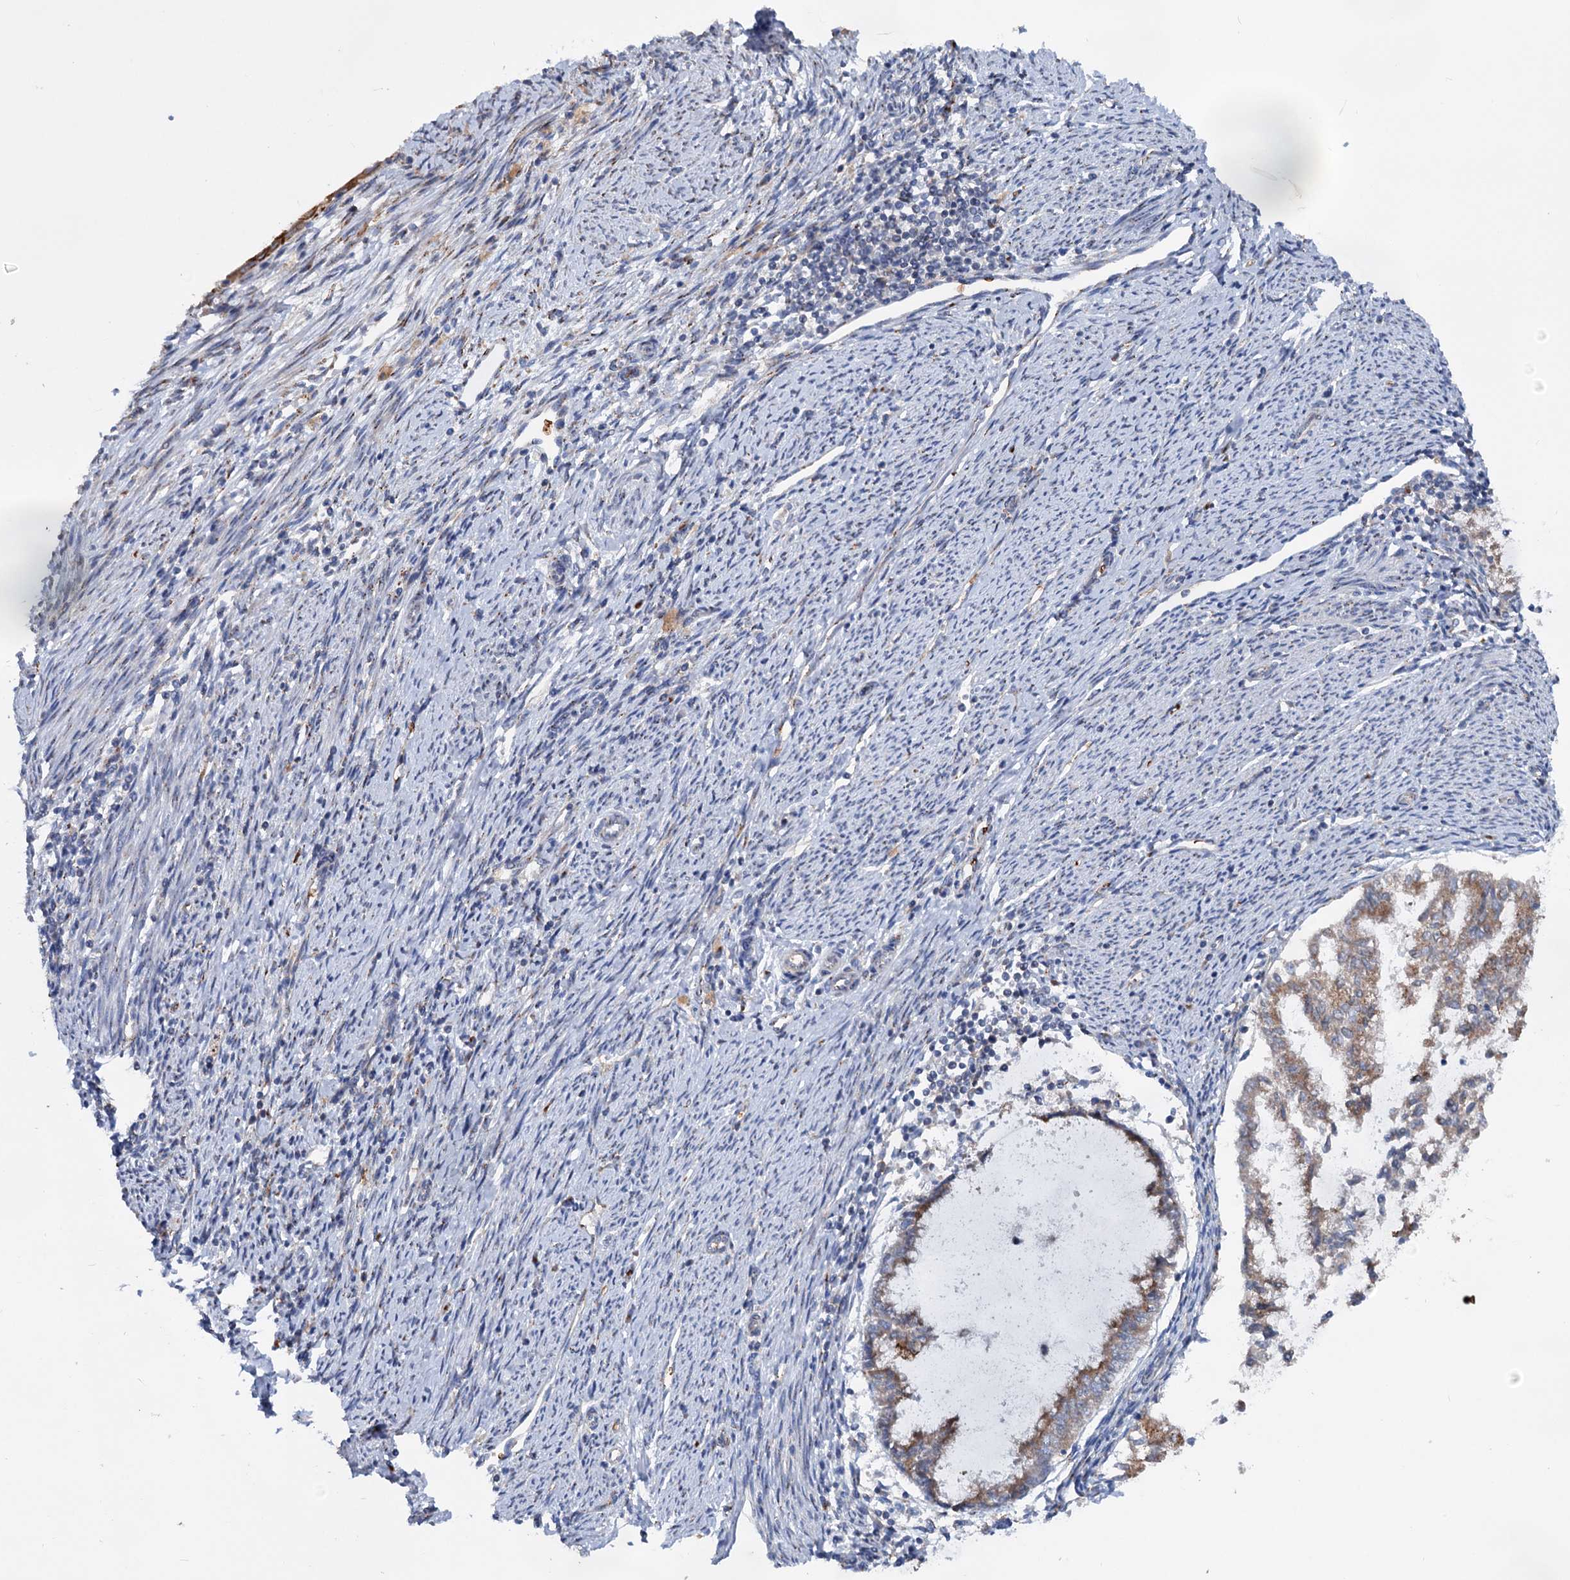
{"staining": {"intensity": "moderate", "quantity": ">75%", "location": "cytoplasmic/membranous"}, "tissue": "endometrial cancer", "cell_type": "Tumor cells", "image_type": "cancer", "snomed": [{"axis": "morphology", "description": "Adenocarcinoma, NOS"}, {"axis": "topography", "description": "Endometrium"}], "caption": "Human endometrial cancer (adenocarcinoma) stained with a brown dye exhibits moderate cytoplasmic/membranous positive expression in approximately >75% of tumor cells.", "gene": "EIPR1", "patient": {"sex": "female", "age": 79}}